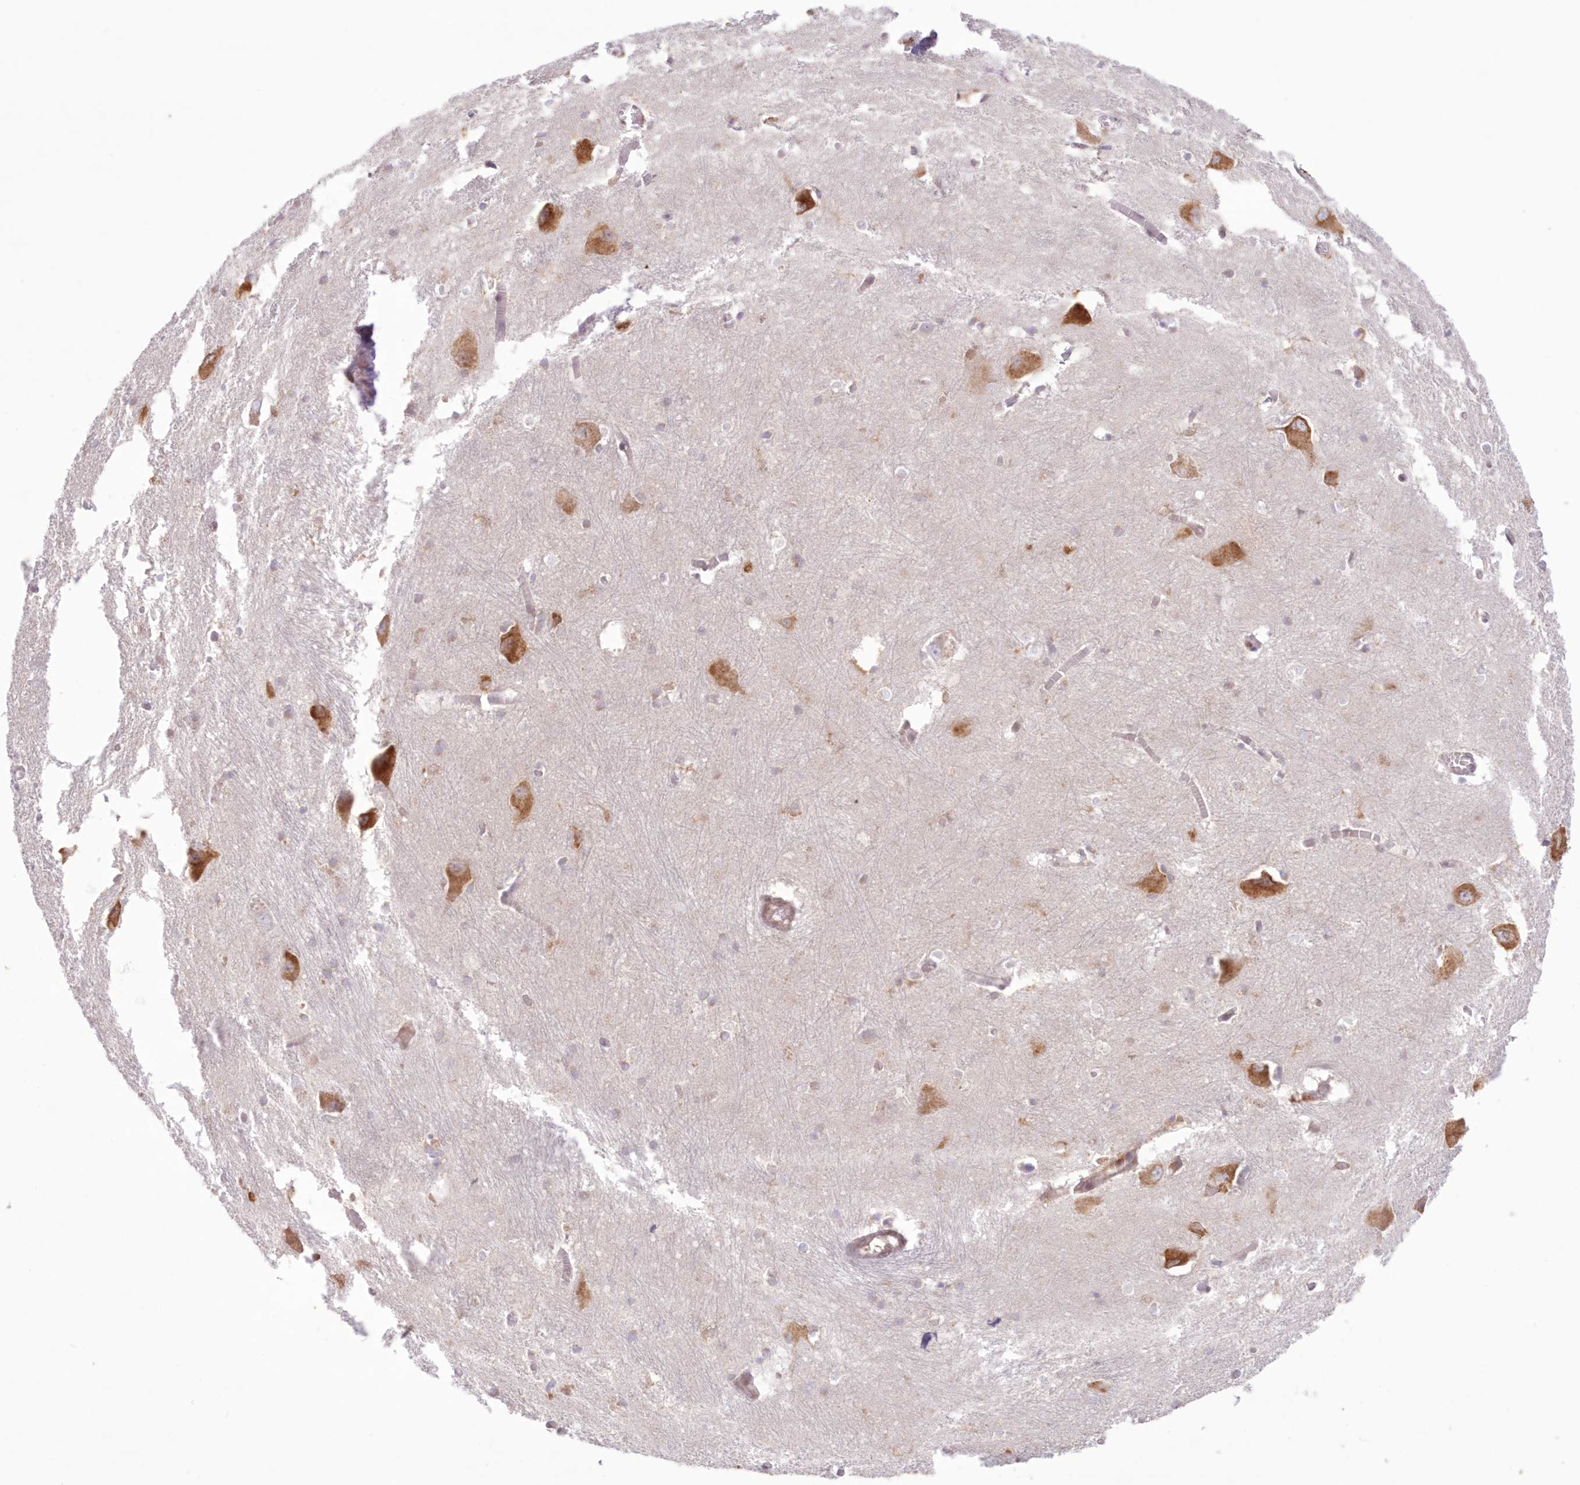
{"staining": {"intensity": "negative", "quantity": "none", "location": "none"}, "tissue": "caudate", "cell_type": "Glial cells", "image_type": "normal", "snomed": [{"axis": "morphology", "description": "Normal tissue, NOS"}, {"axis": "topography", "description": "Lateral ventricle wall"}], "caption": "Immunohistochemical staining of normal human caudate shows no significant positivity in glial cells. Nuclei are stained in blue.", "gene": "RNPEP", "patient": {"sex": "male", "age": 37}}